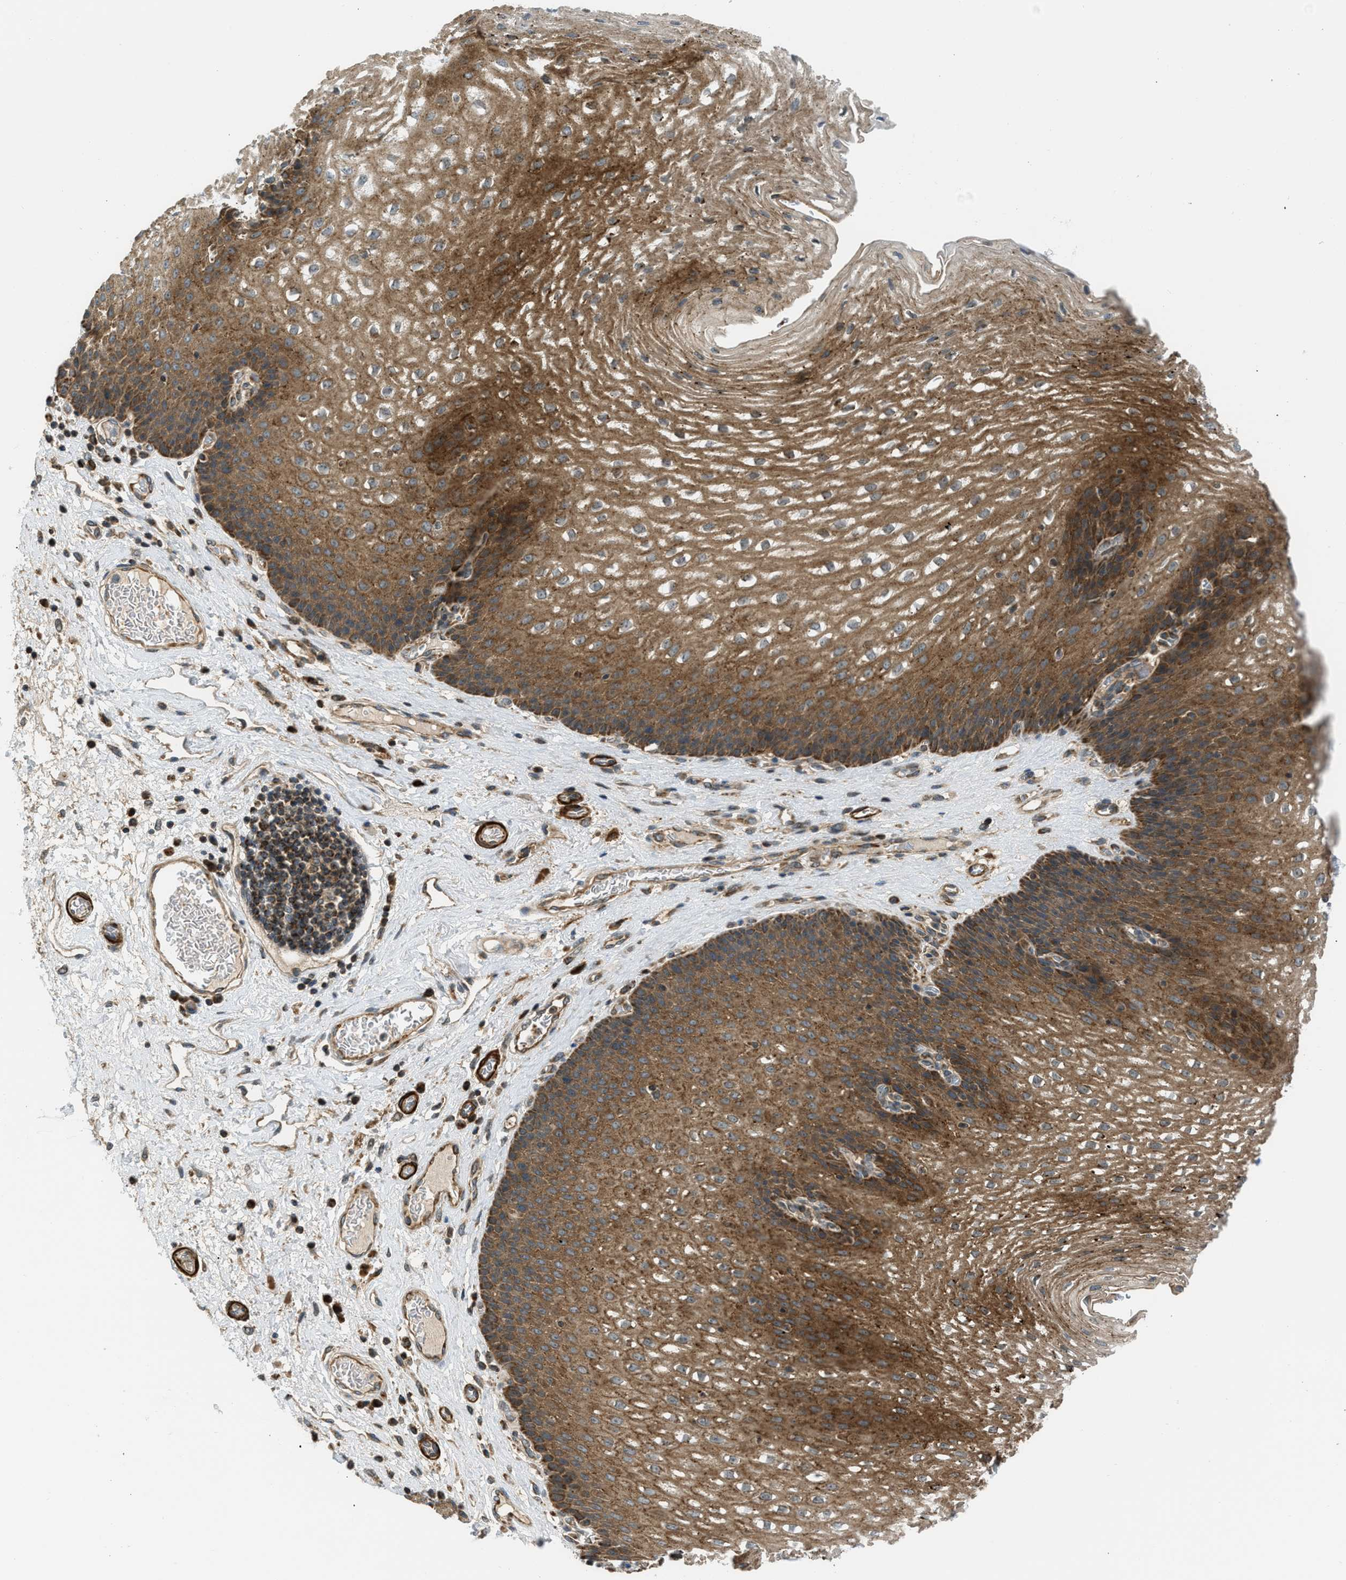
{"staining": {"intensity": "moderate", "quantity": ">75%", "location": "cytoplasmic/membranous"}, "tissue": "esophagus", "cell_type": "Squamous epithelial cells", "image_type": "normal", "snomed": [{"axis": "morphology", "description": "Normal tissue, NOS"}, {"axis": "topography", "description": "Esophagus"}], "caption": "This micrograph exhibits immunohistochemistry staining of unremarkable human esophagus, with medium moderate cytoplasmic/membranous expression in about >75% of squamous epithelial cells.", "gene": "SESN2", "patient": {"sex": "male", "age": 48}}